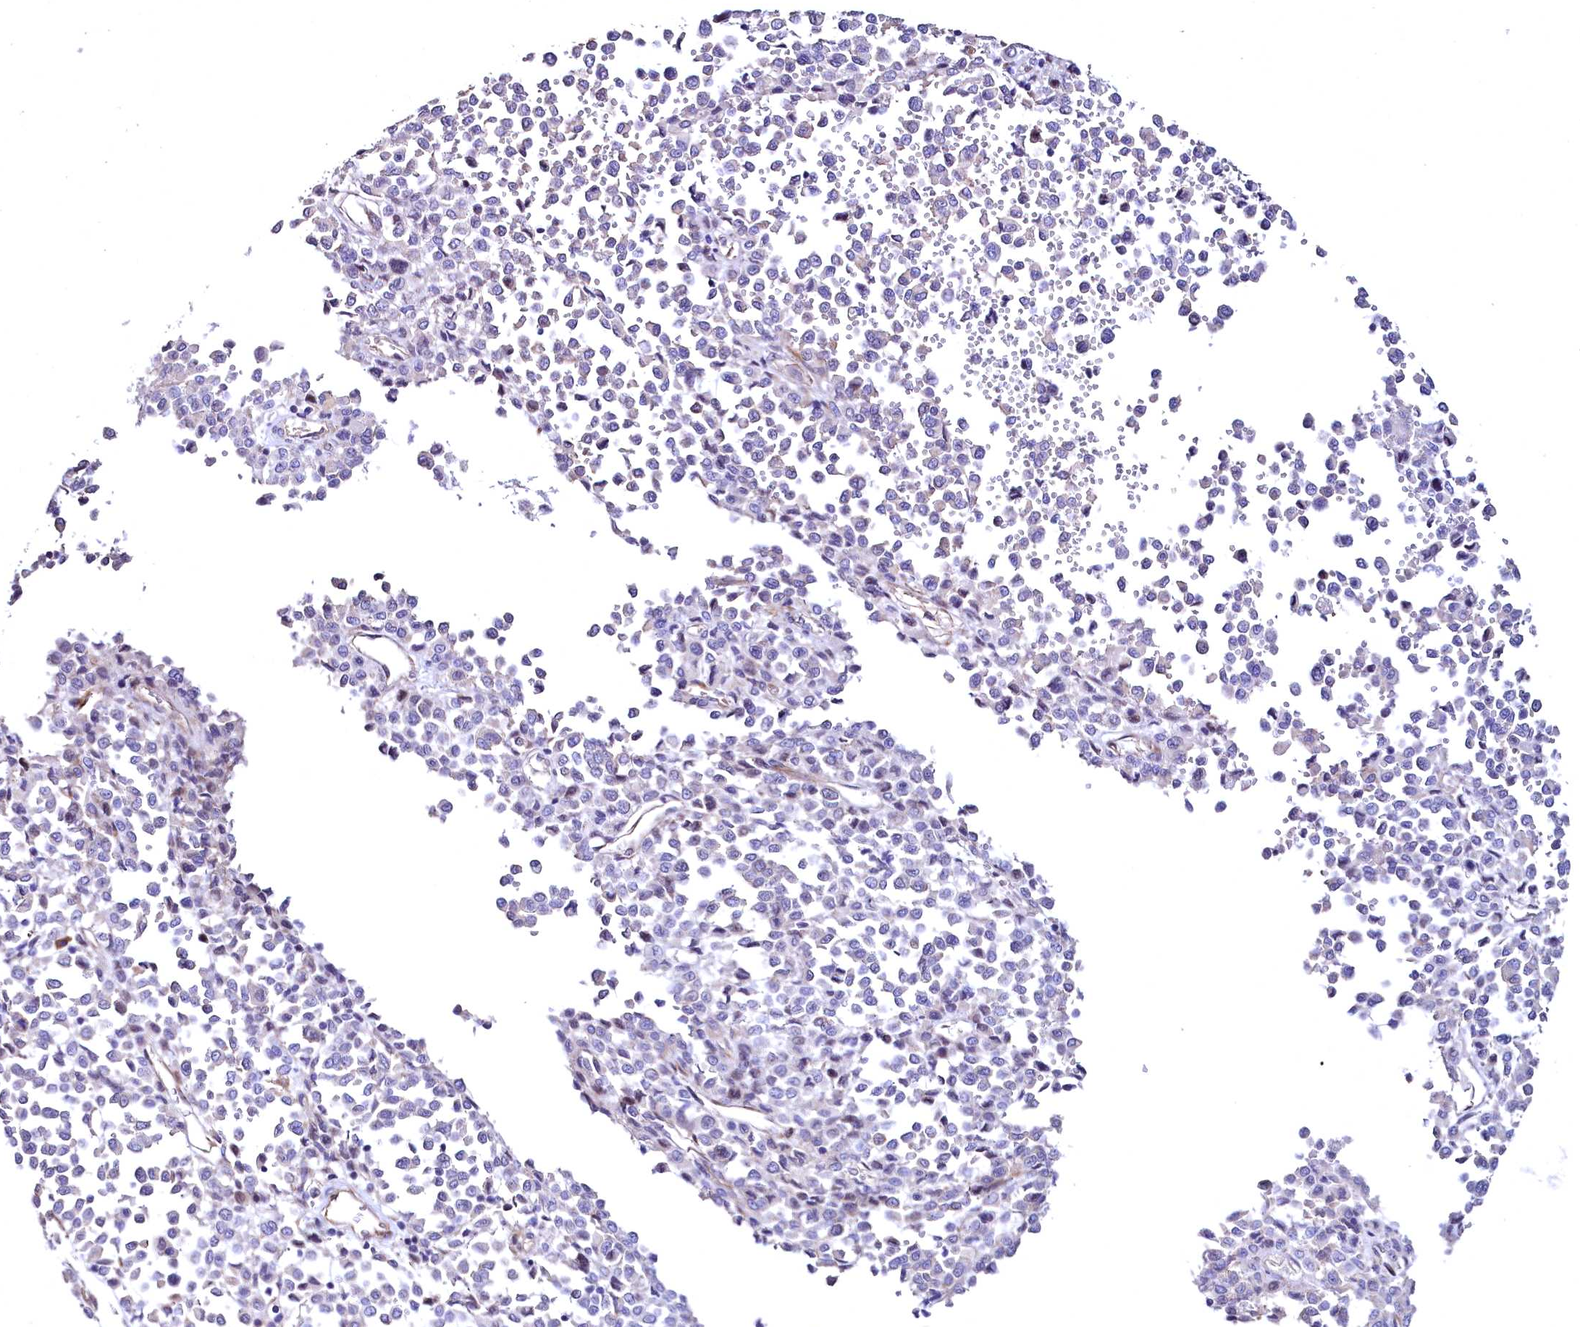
{"staining": {"intensity": "negative", "quantity": "none", "location": "none"}, "tissue": "melanoma", "cell_type": "Tumor cells", "image_type": "cancer", "snomed": [{"axis": "morphology", "description": "Malignant melanoma, Metastatic site"}, {"axis": "topography", "description": "Pancreas"}], "caption": "Tumor cells show no significant protein expression in malignant melanoma (metastatic site). (Stains: DAB IHC with hematoxylin counter stain, Microscopy: brightfield microscopy at high magnification).", "gene": "WNT8A", "patient": {"sex": "female", "age": 30}}